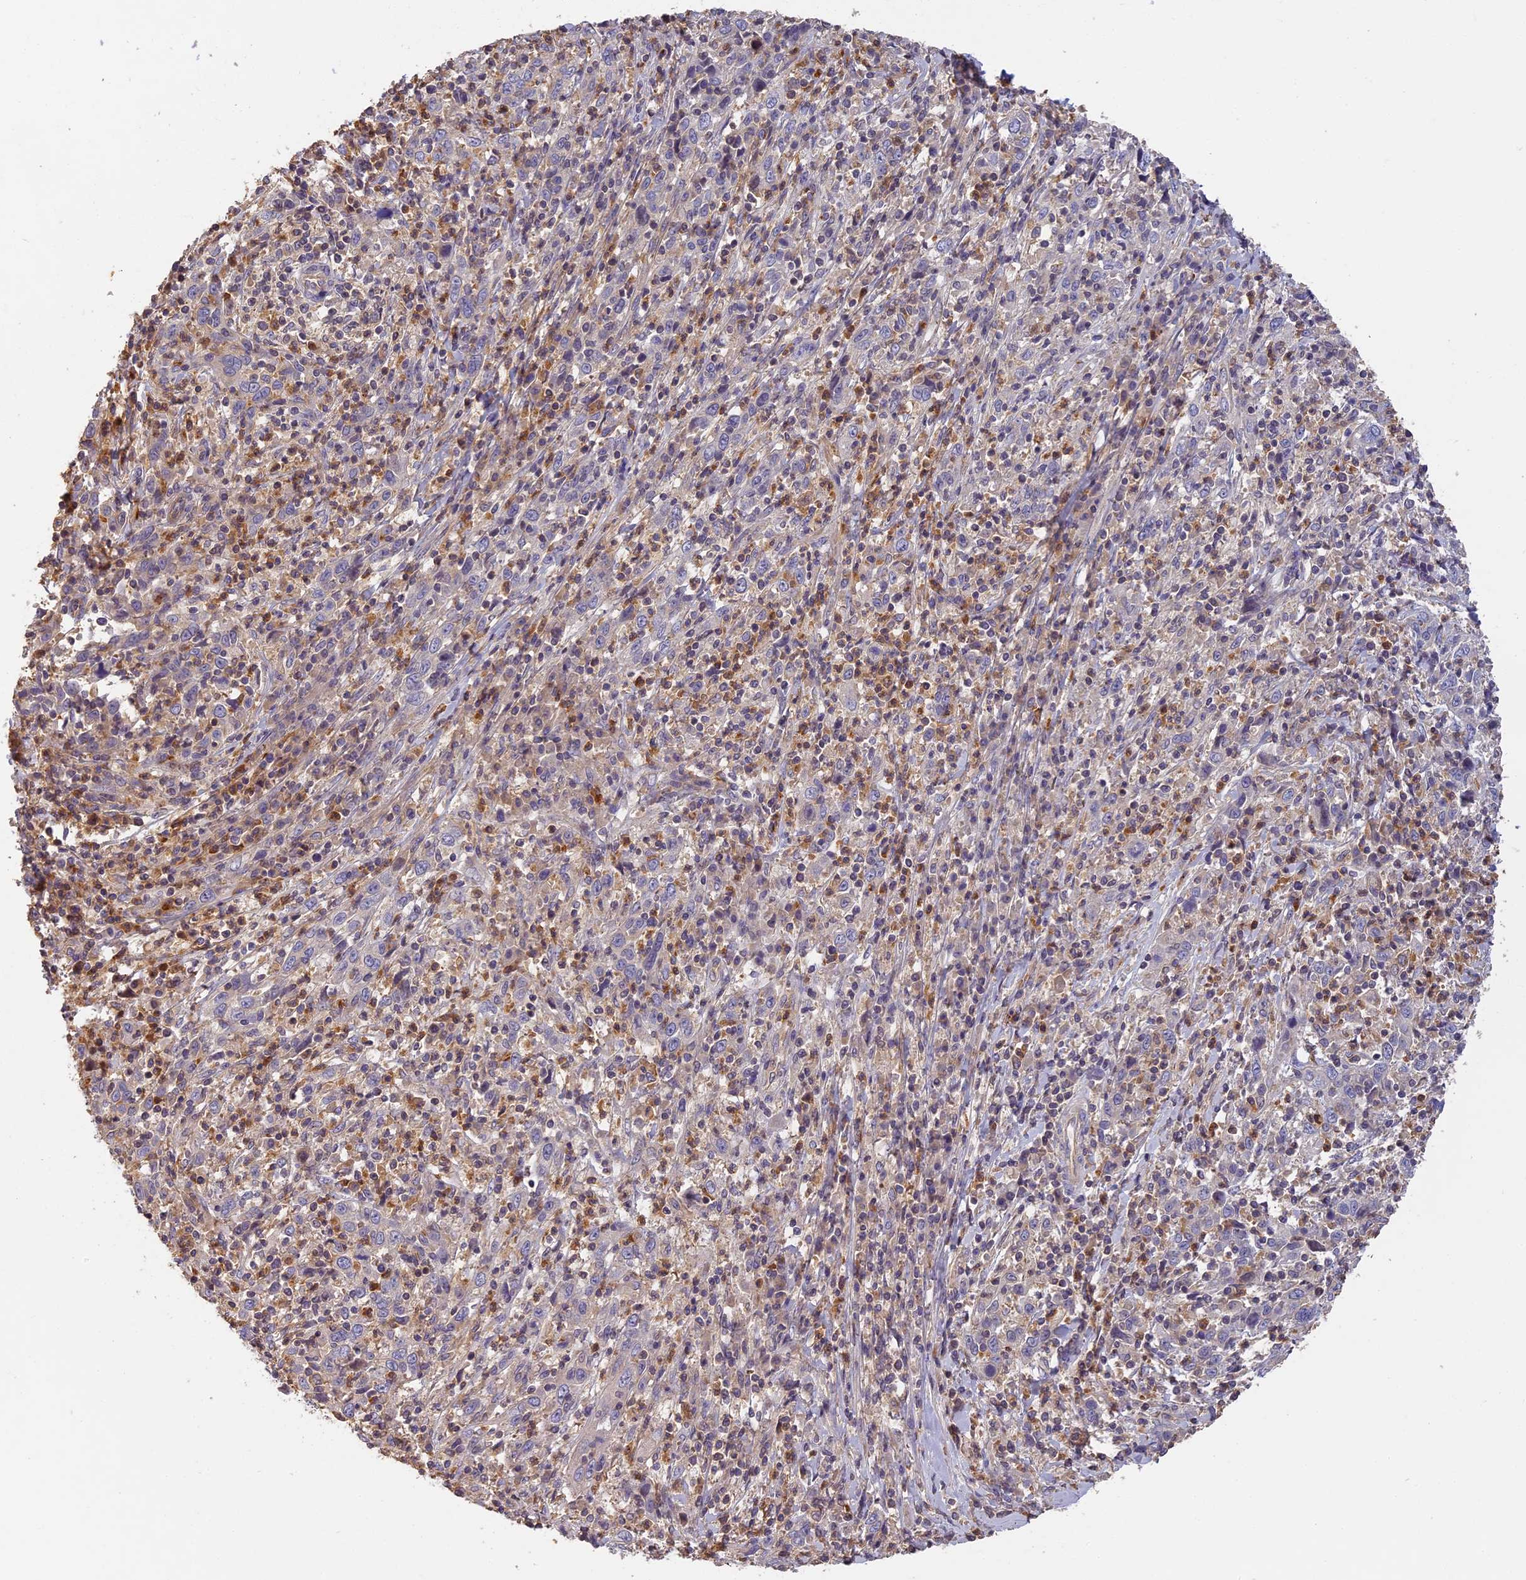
{"staining": {"intensity": "negative", "quantity": "none", "location": "none"}, "tissue": "cervical cancer", "cell_type": "Tumor cells", "image_type": "cancer", "snomed": [{"axis": "morphology", "description": "Squamous cell carcinoma, NOS"}, {"axis": "topography", "description": "Cervix"}], "caption": "This micrograph is of squamous cell carcinoma (cervical) stained with IHC to label a protein in brown with the nuclei are counter-stained blue. There is no positivity in tumor cells.", "gene": "AP4E1", "patient": {"sex": "female", "age": 46}}